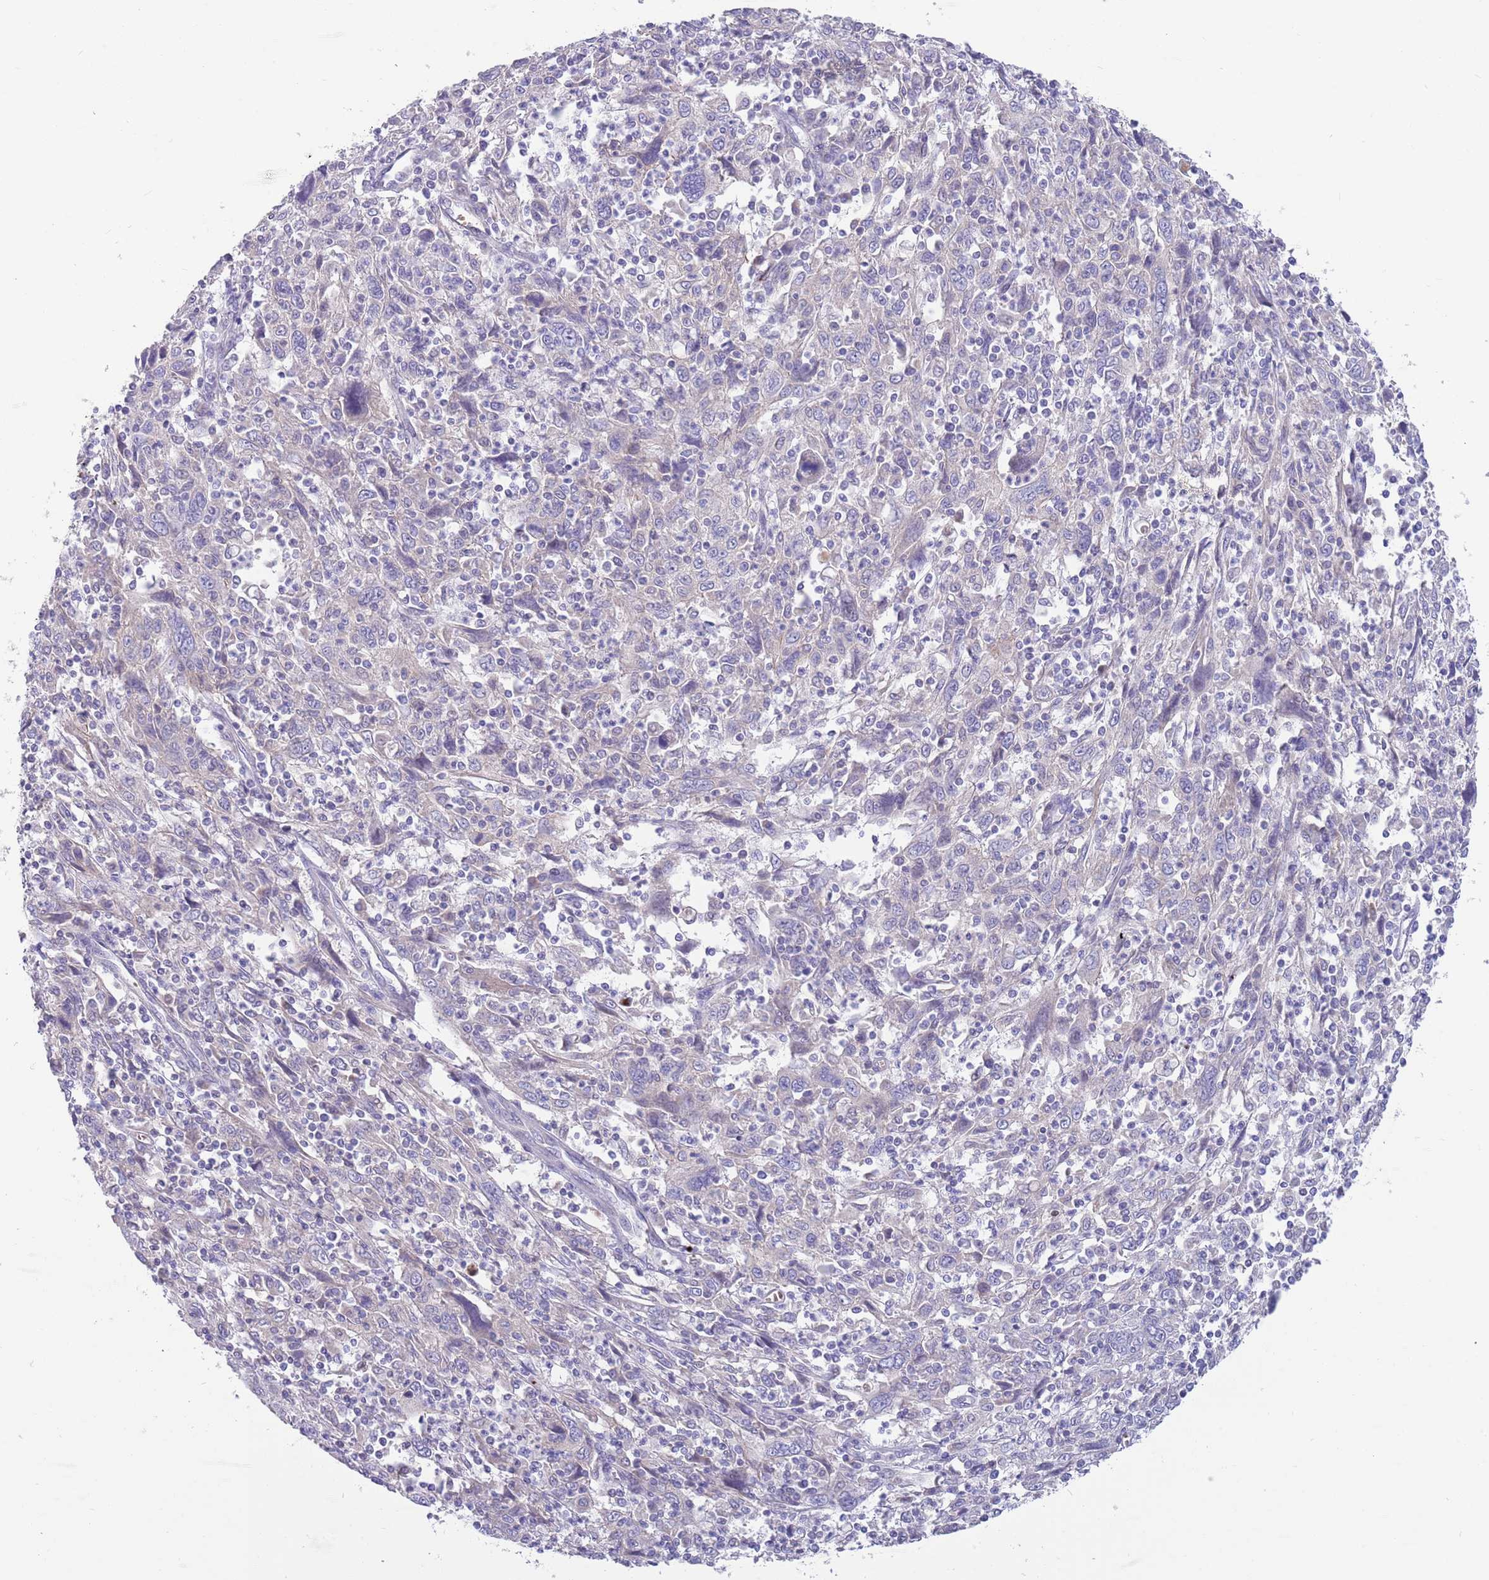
{"staining": {"intensity": "negative", "quantity": "none", "location": "none"}, "tissue": "cervical cancer", "cell_type": "Tumor cells", "image_type": "cancer", "snomed": [{"axis": "morphology", "description": "Squamous cell carcinoma, NOS"}, {"axis": "topography", "description": "Cervix"}], "caption": "Cervical cancer (squamous cell carcinoma) stained for a protein using immunohistochemistry exhibits no staining tumor cells.", "gene": "DDHD1", "patient": {"sex": "female", "age": 46}}